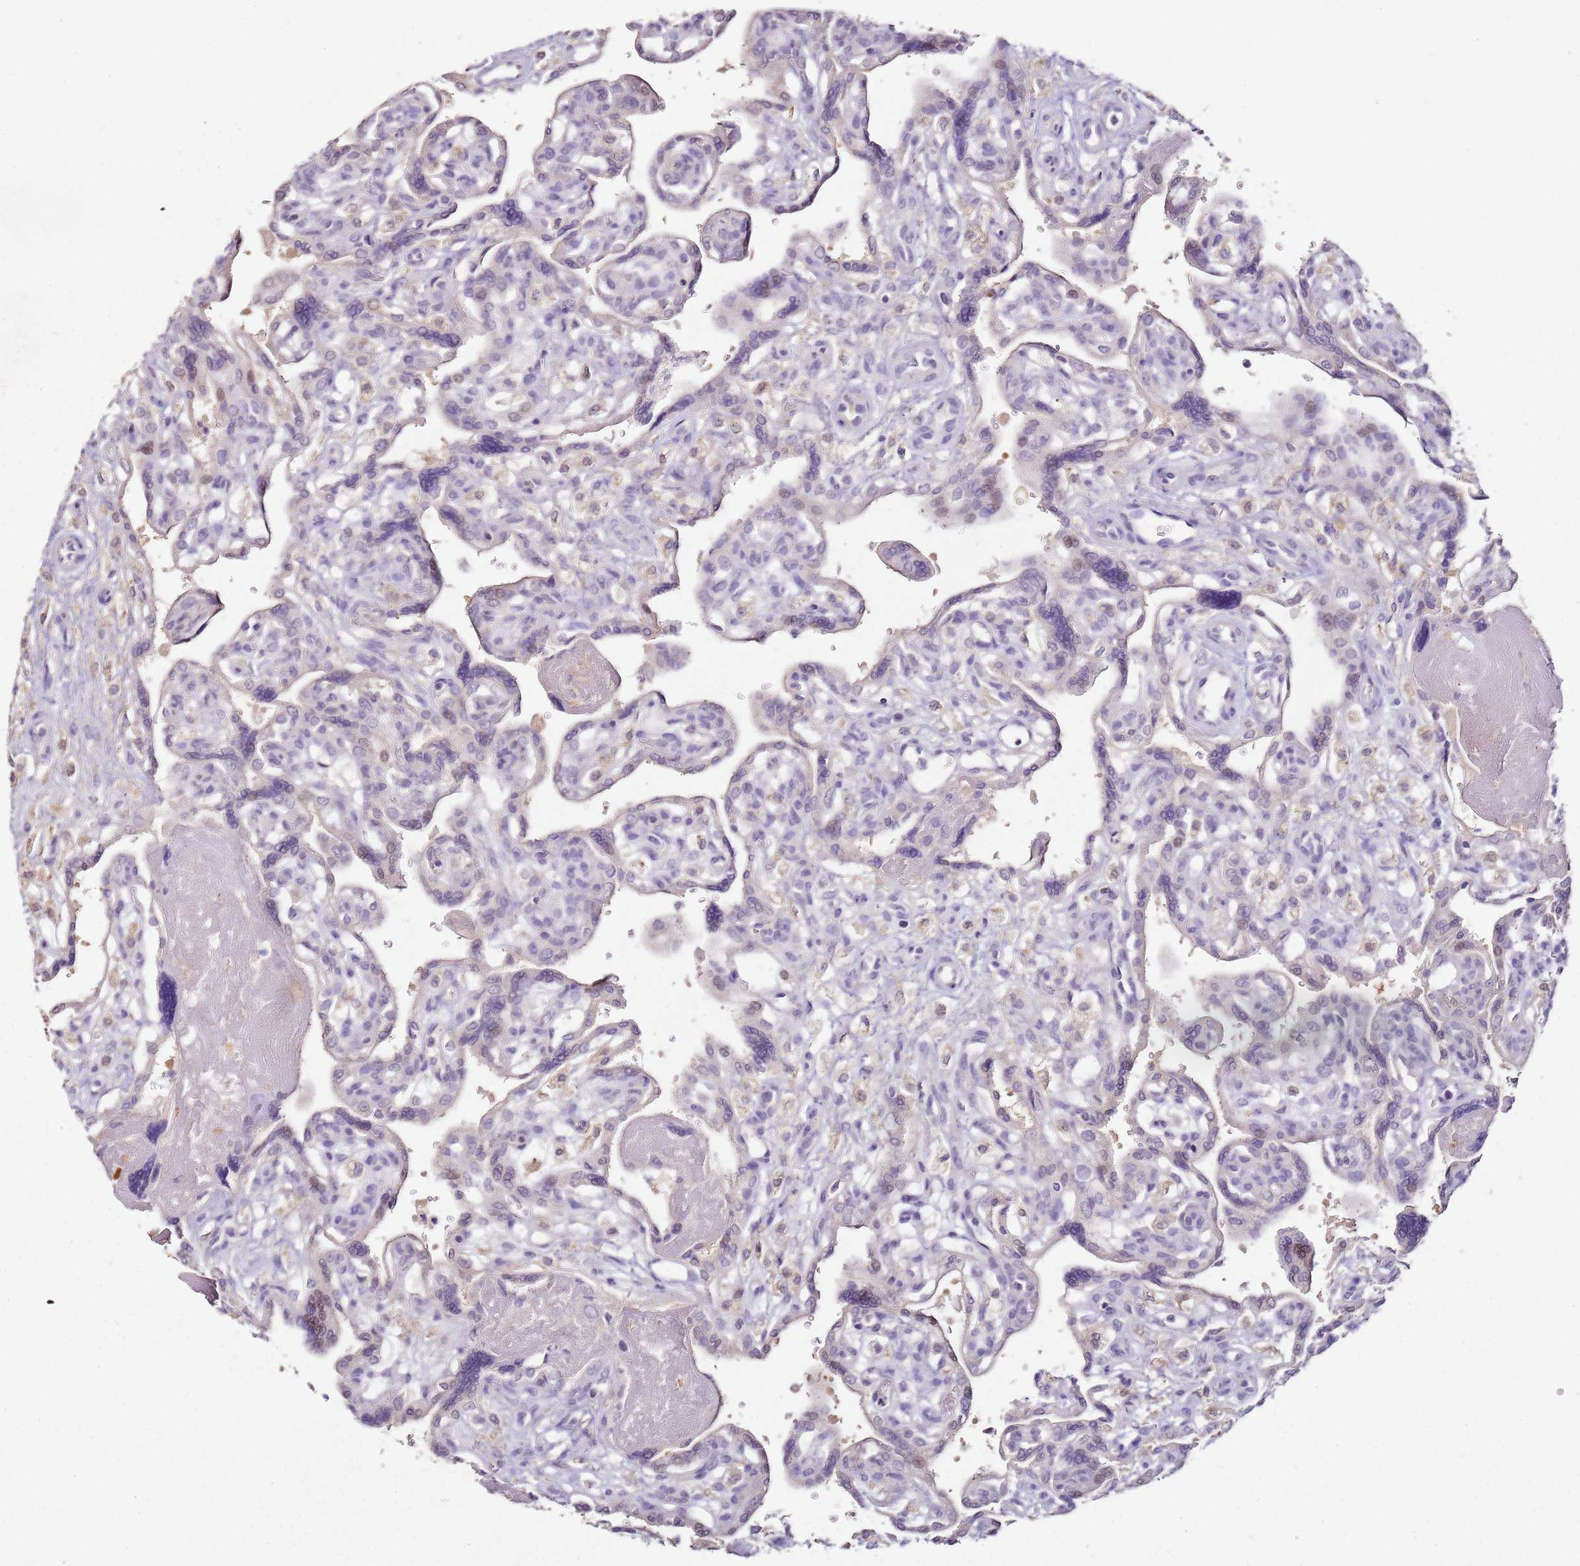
{"staining": {"intensity": "negative", "quantity": "none", "location": "none"}, "tissue": "placenta", "cell_type": "Decidual cells", "image_type": "normal", "snomed": [{"axis": "morphology", "description": "Normal tissue, NOS"}, {"axis": "topography", "description": "Placenta"}], "caption": "Immunohistochemistry of normal placenta reveals no expression in decidual cells.", "gene": "MDH1", "patient": {"sex": "female", "age": 39}}